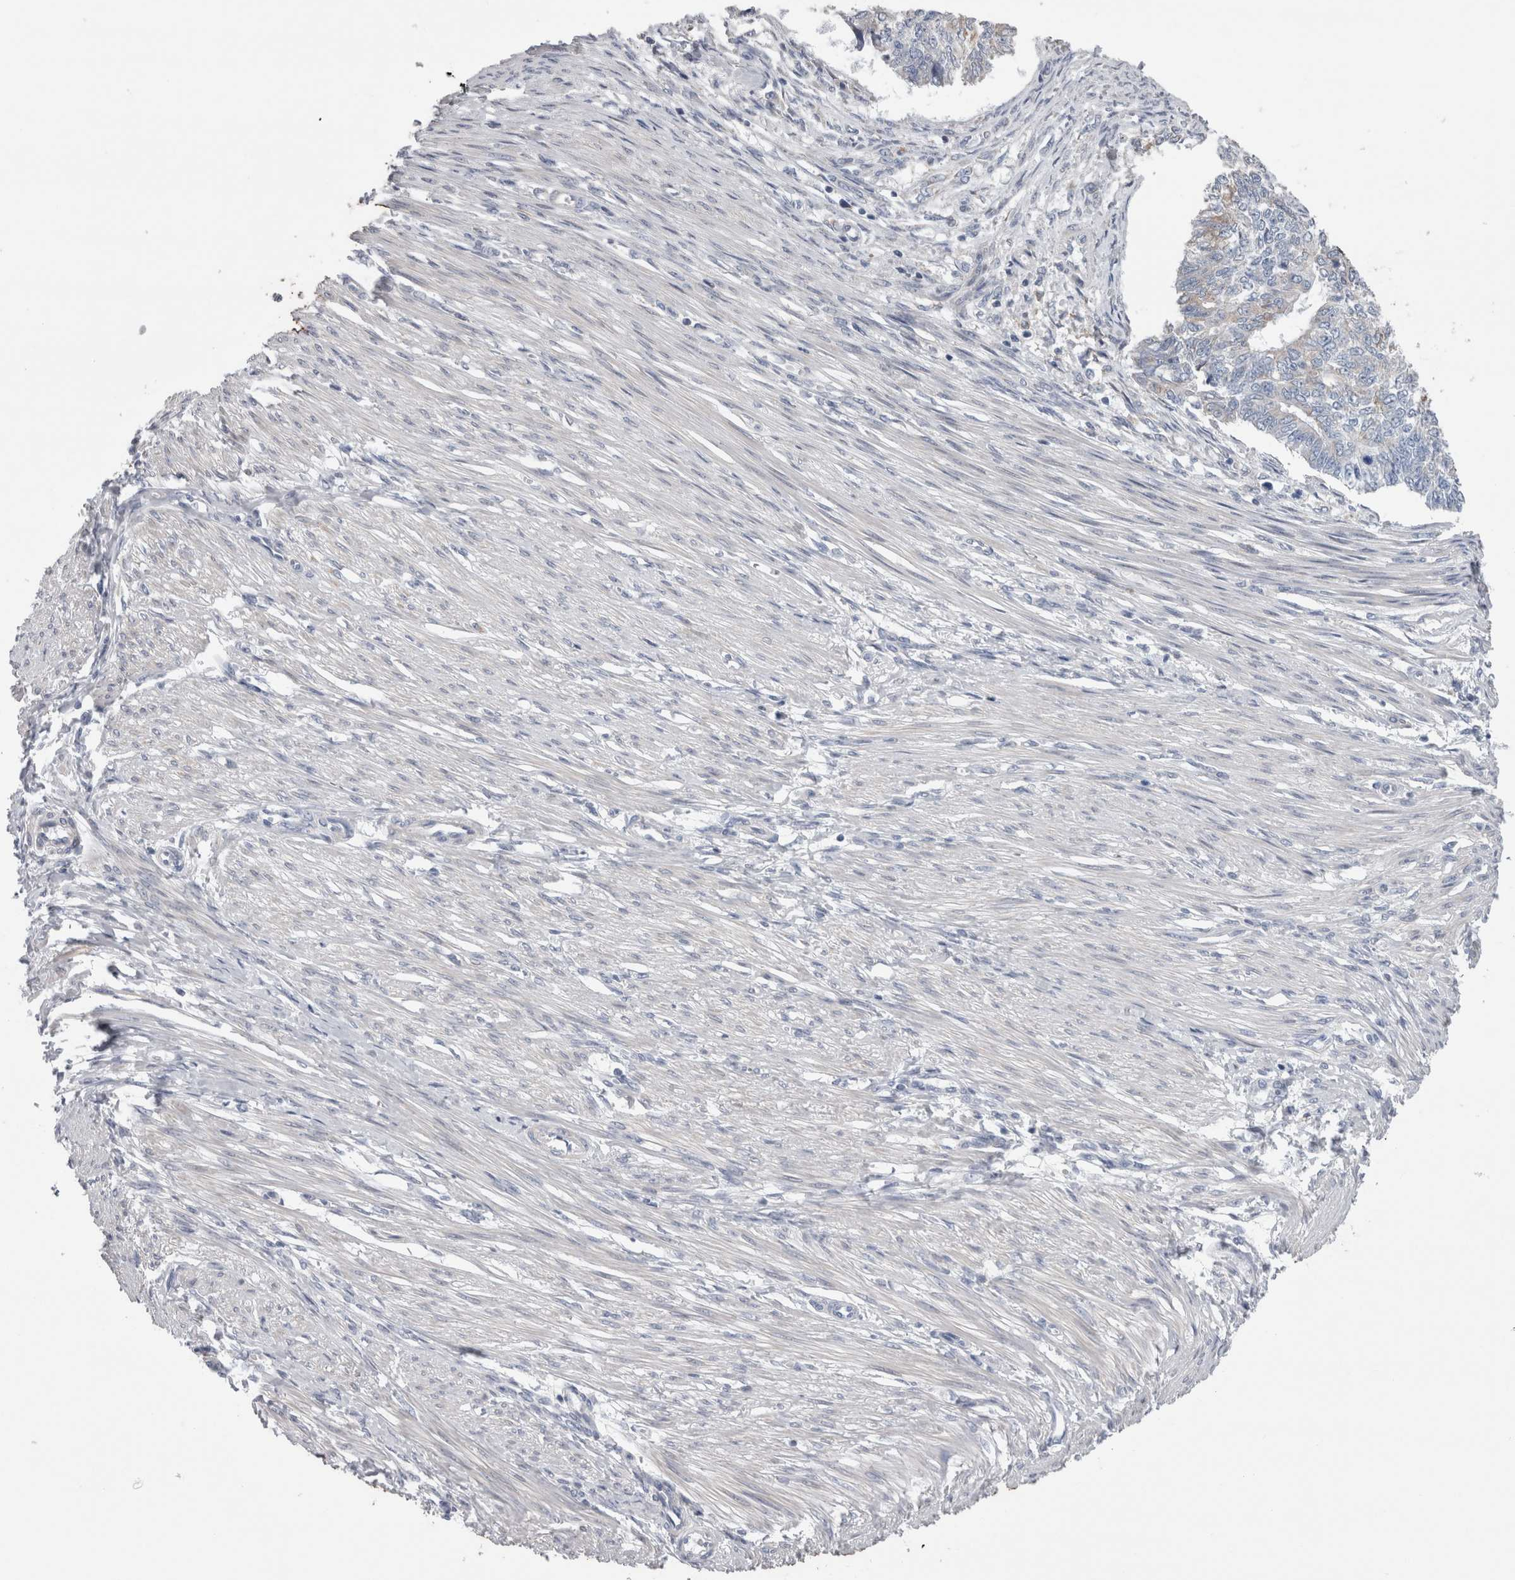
{"staining": {"intensity": "negative", "quantity": "none", "location": "none"}, "tissue": "endometrial cancer", "cell_type": "Tumor cells", "image_type": "cancer", "snomed": [{"axis": "morphology", "description": "Adenocarcinoma, NOS"}, {"axis": "topography", "description": "Endometrium"}], "caption": "Immunohistochemical staining of endometrial adenocarcinoma shows no significant staining in tumor cells.", "gene": "GDAP1", "patient": {"sex": "female", "age": 32}}